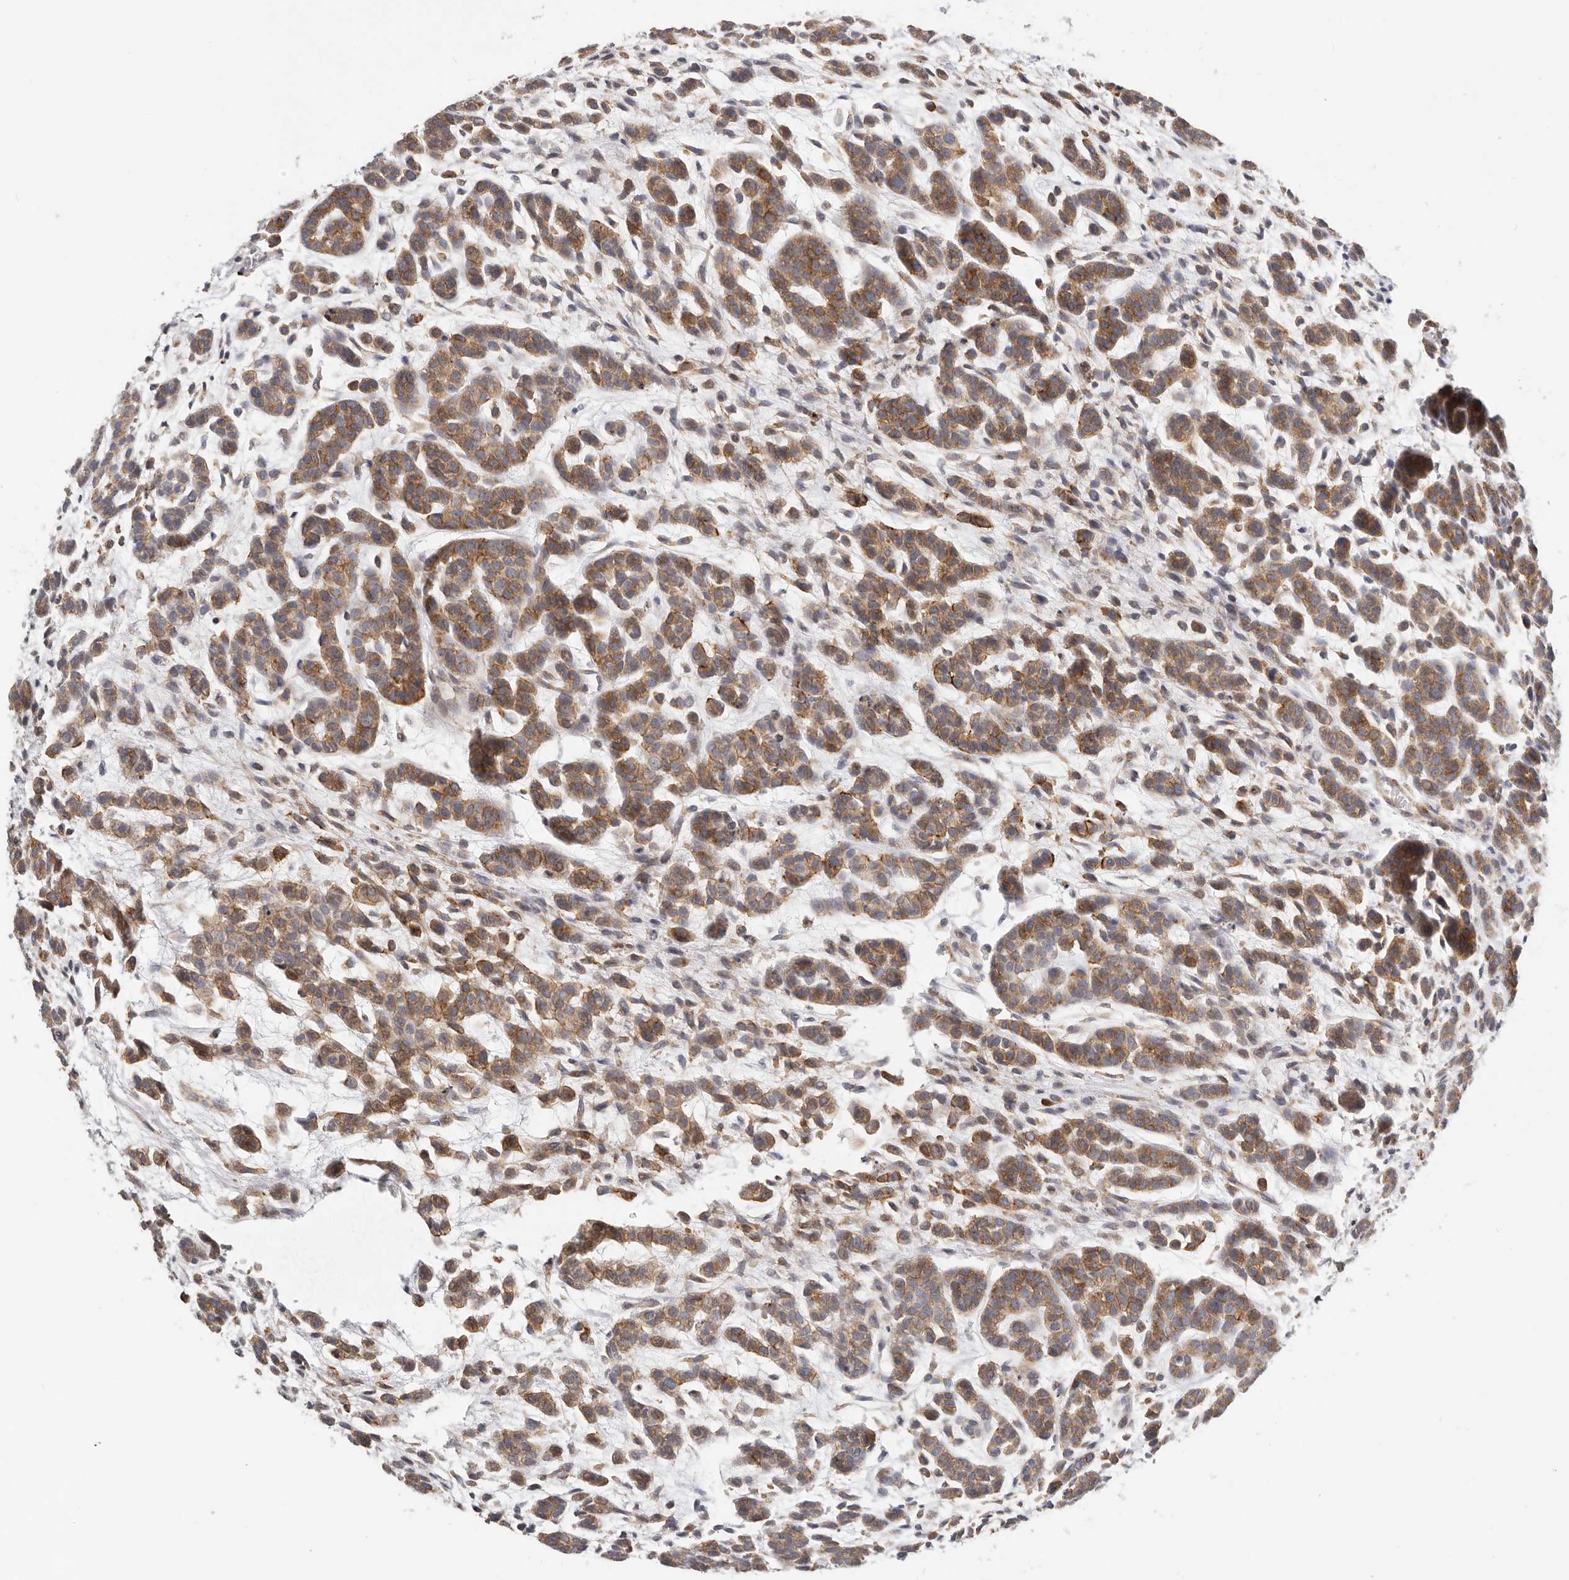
{"staining": {"intensity": "moderate", "quantity": ">75%", "location": "cytoplasmic/membranous"}, "tissue": "head and neck cancer", "cell_type": "Tumor cells", "image_type": "cancer", "snomed": [{"axis": "morphology", "description": "Adenocarcinoma, NOS"}, {"axis": "morphology", "description": "Adenoma, NOS"}, {"axis": "topography", "description": "Head-Neck"}], "caption": "This is a photomicrograph of immunohistochemistry staining of adenoma (head and neck), which shows moderate staining in the cytoplasmic/membranous of tumor cells.", "gene": "IL32", "patient": {"sex": "female", "age": 55}}